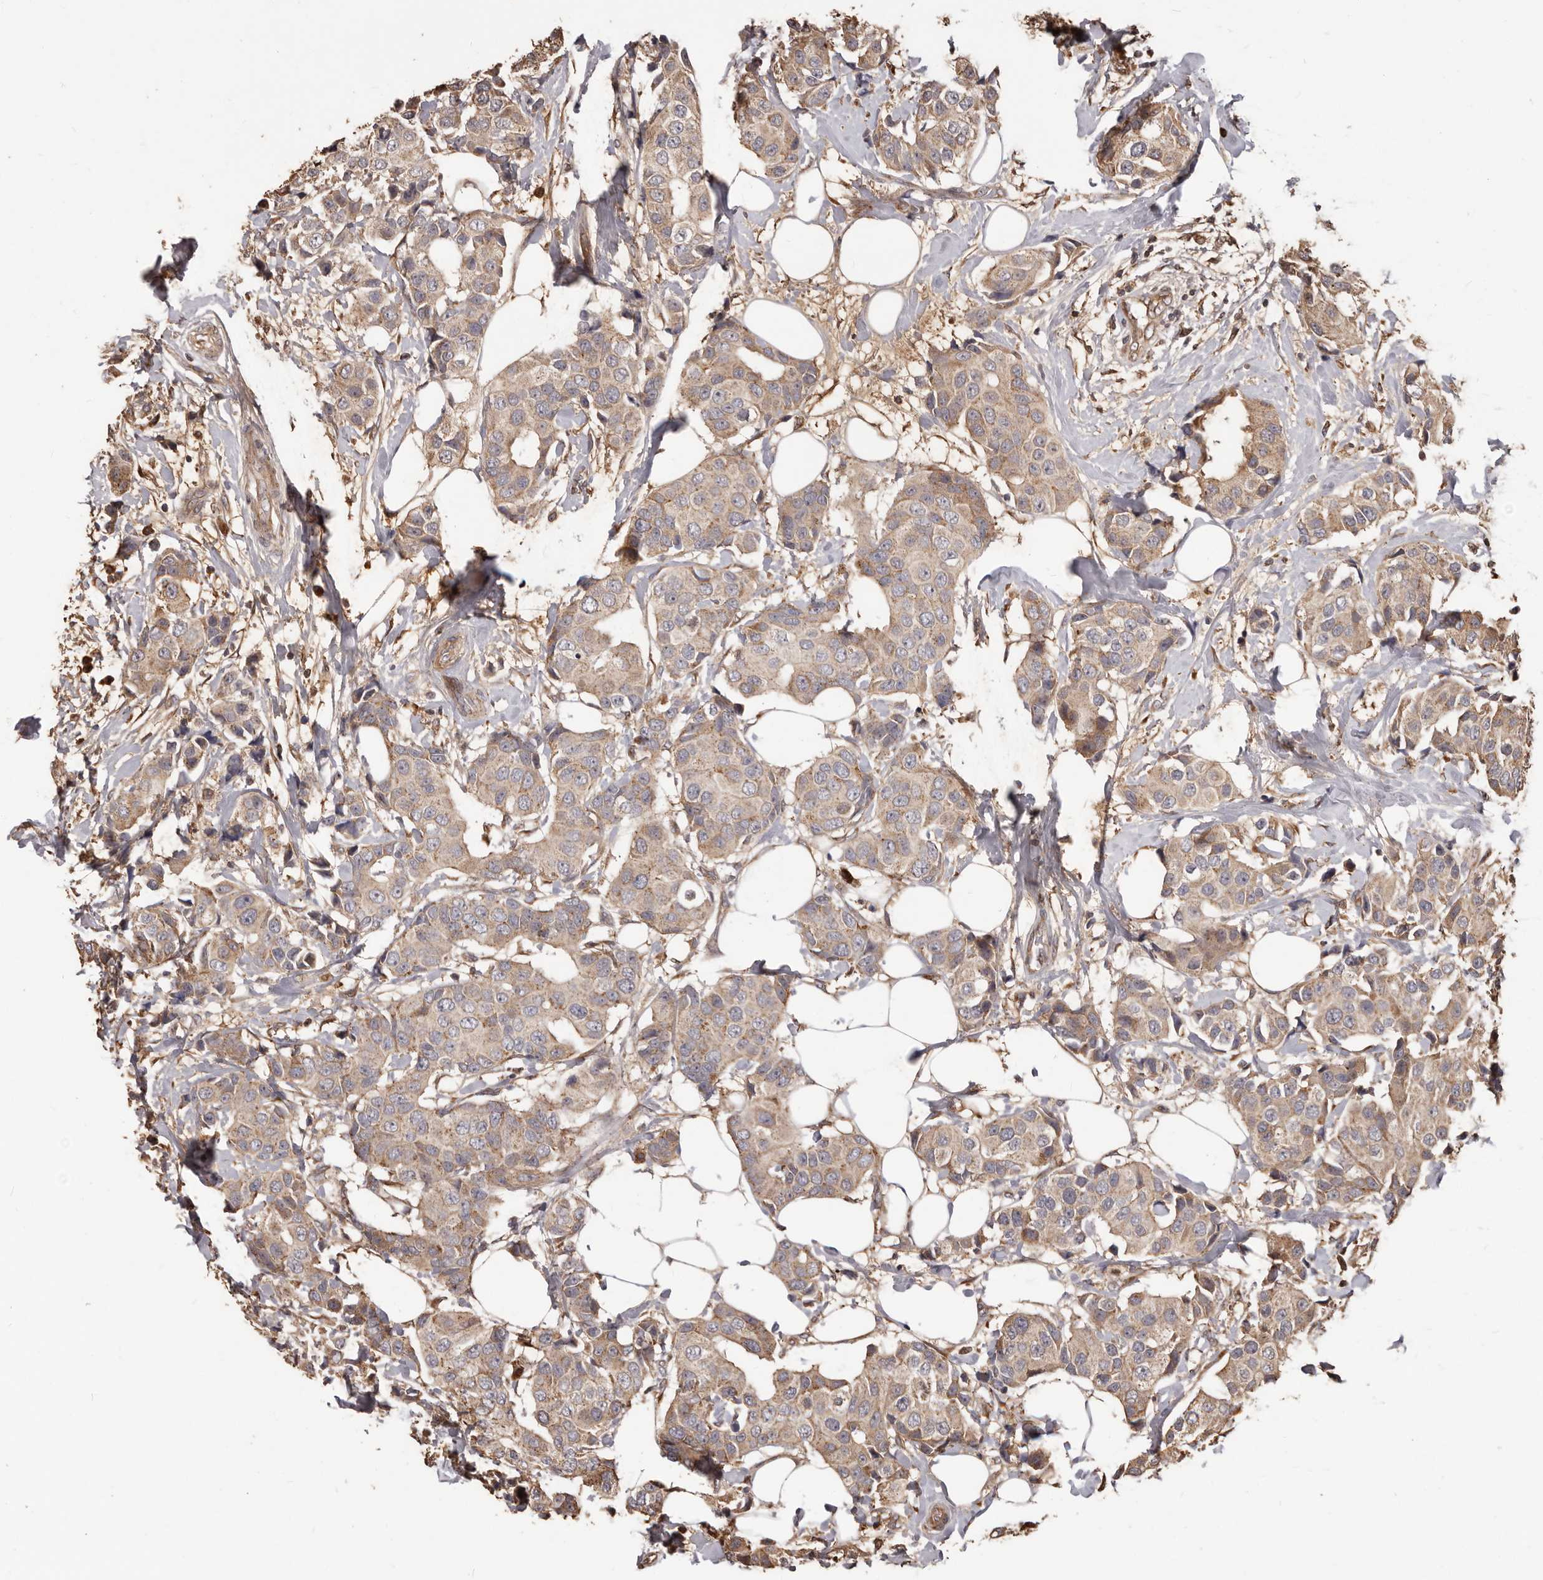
{"staining": {"intensity": "weak", "quantity": ">75%", "location": "cytoplasmic/membranous"}, "tissue": "breast cancer", "cell_type": "Tumor cells", "image_type": "cancer", "snomed": [{"axis": "morphology", "description": "Normal tissue, NOS"}, {"axis": "morphology", "description": "Duct carcinoma"}, {"axis": "topography", "description": "Breast"}], "caption": "Protein expression analysis of breast invasive ductal carcinoma demonstrates weak cytoplasmic/membranous expression in approximately >75% of tumor cells.", "gene": "MTO1", "patient": {"sex": "female", "age": 39}}